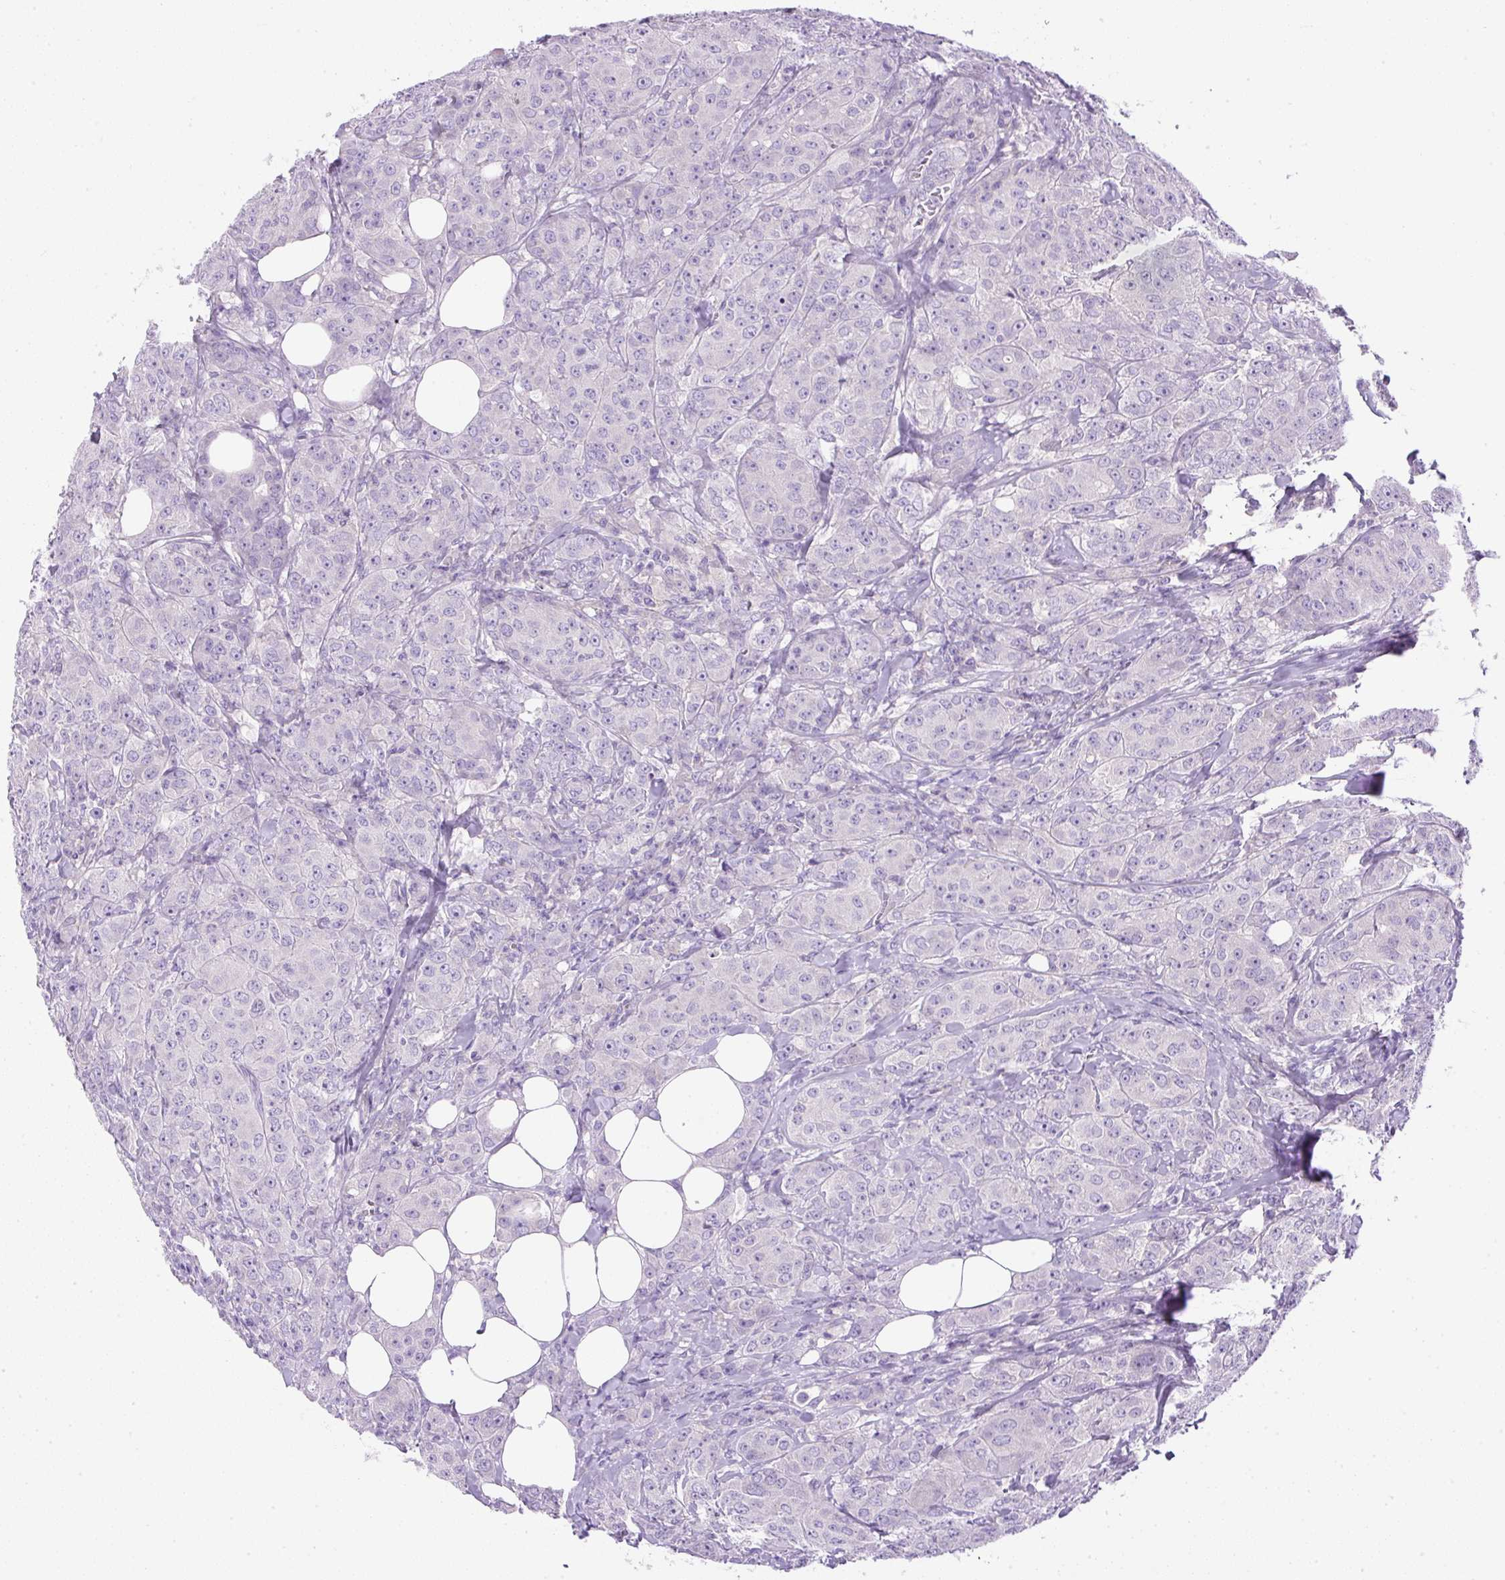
{"staining": {"intensity": "negative", "quantity": "none", "location": "none"}, "tissue": "breast cancer", "cell_type": "Tumor cells", "image_type": "cancer", "snomed": [{"axis": "morphology", "description": "Duct carcinoma"}, {"axis": "topography", "description": "Breast"}], "caption": "An immunohistochemistry photomicrograph of breast invasive ductal carcinoma is shown. There is no staining in tumor cells of breast invasive ductal carcinoma.", "gene": "DAPK1", "patient": {"sex": "female", "age": 43}}